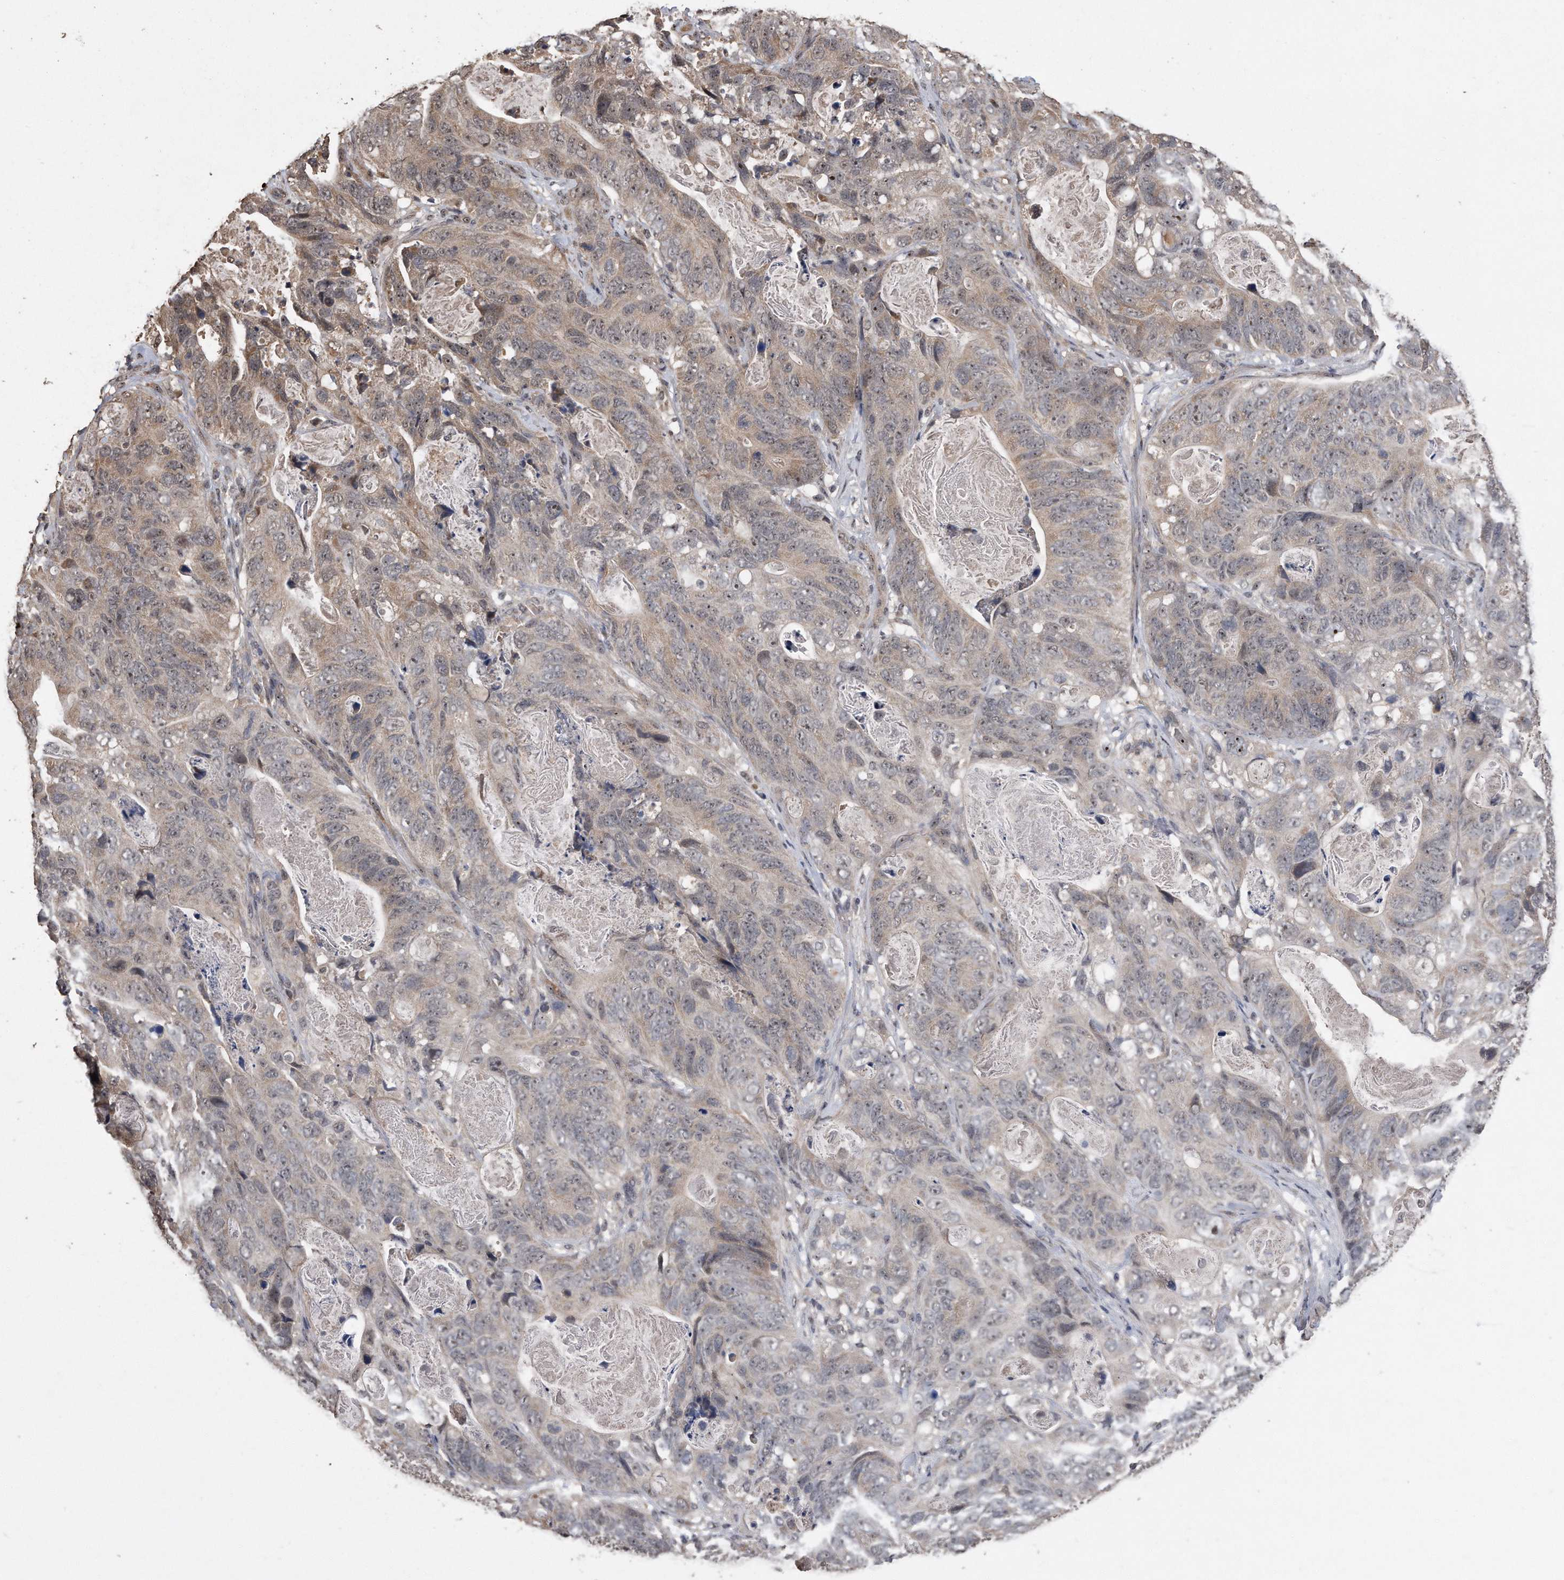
{"staining": {"intensity": "weak", "quantity": "25%-75%", "location": "cytoplasmic/membranous,nuclear"}, "tissue": "stomach cancer", "cell_type": "Tumor cells", "image_type": "cancer", "snomed": [{"axis": "morphology", "description": "Normal tissue, NOS"}, {"axis": "morphology", "description": "Adenocarcinoma, NOS"}, {"axis": "topography", "description": "Stomach"}], "caption": "Tumor cells display low levels of weak cytoplasmic/membranous and nuclear staining in about 25%-75% of cells in human stomach adenocarcinoma.", "gene": "PELO", "patient": {"sex": "female", "age": 89}}